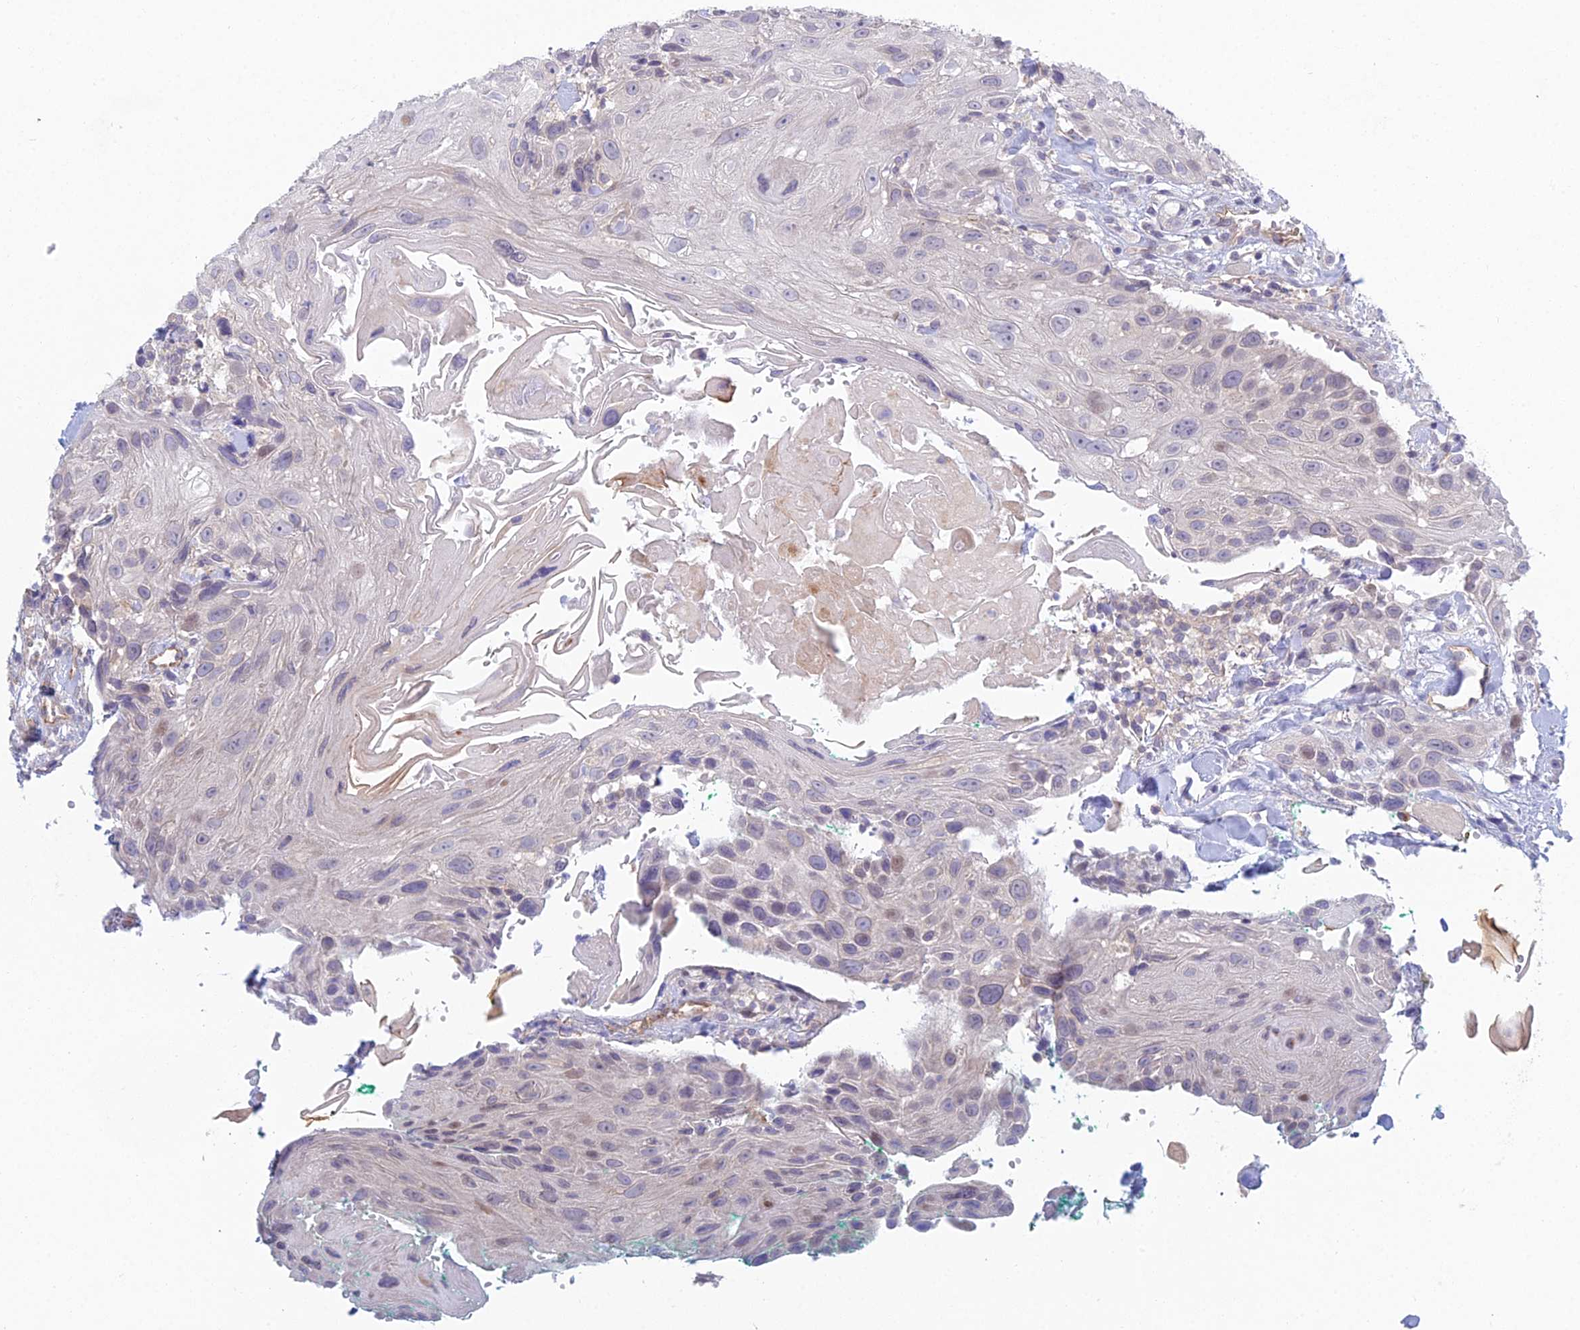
{"staining": {"intensity": "negative", "quantity": "none", "location": "none"}, "tissue": "head and neck cancer", "cell_type": "Tumor cells", "image_type": "cancer", "snomed": [{"axis": "morphology", "description": "Squamous cell carcinoma, NOS"}, {"axis": "topography", "description": "Head-Neck"}], "caption": "Image shows no significant protein positivity in tumor cells of head and neck squamous cell carcinoma. The staining was performed using DAB (3,3'-diaminobenzidine) to visualize the protein expression in brown, while the nuclei were stained in blue with hematoxylin (Magnification: 20x).", "gene": "METTL26", "patient": {"sex": "male", "age": 81}}